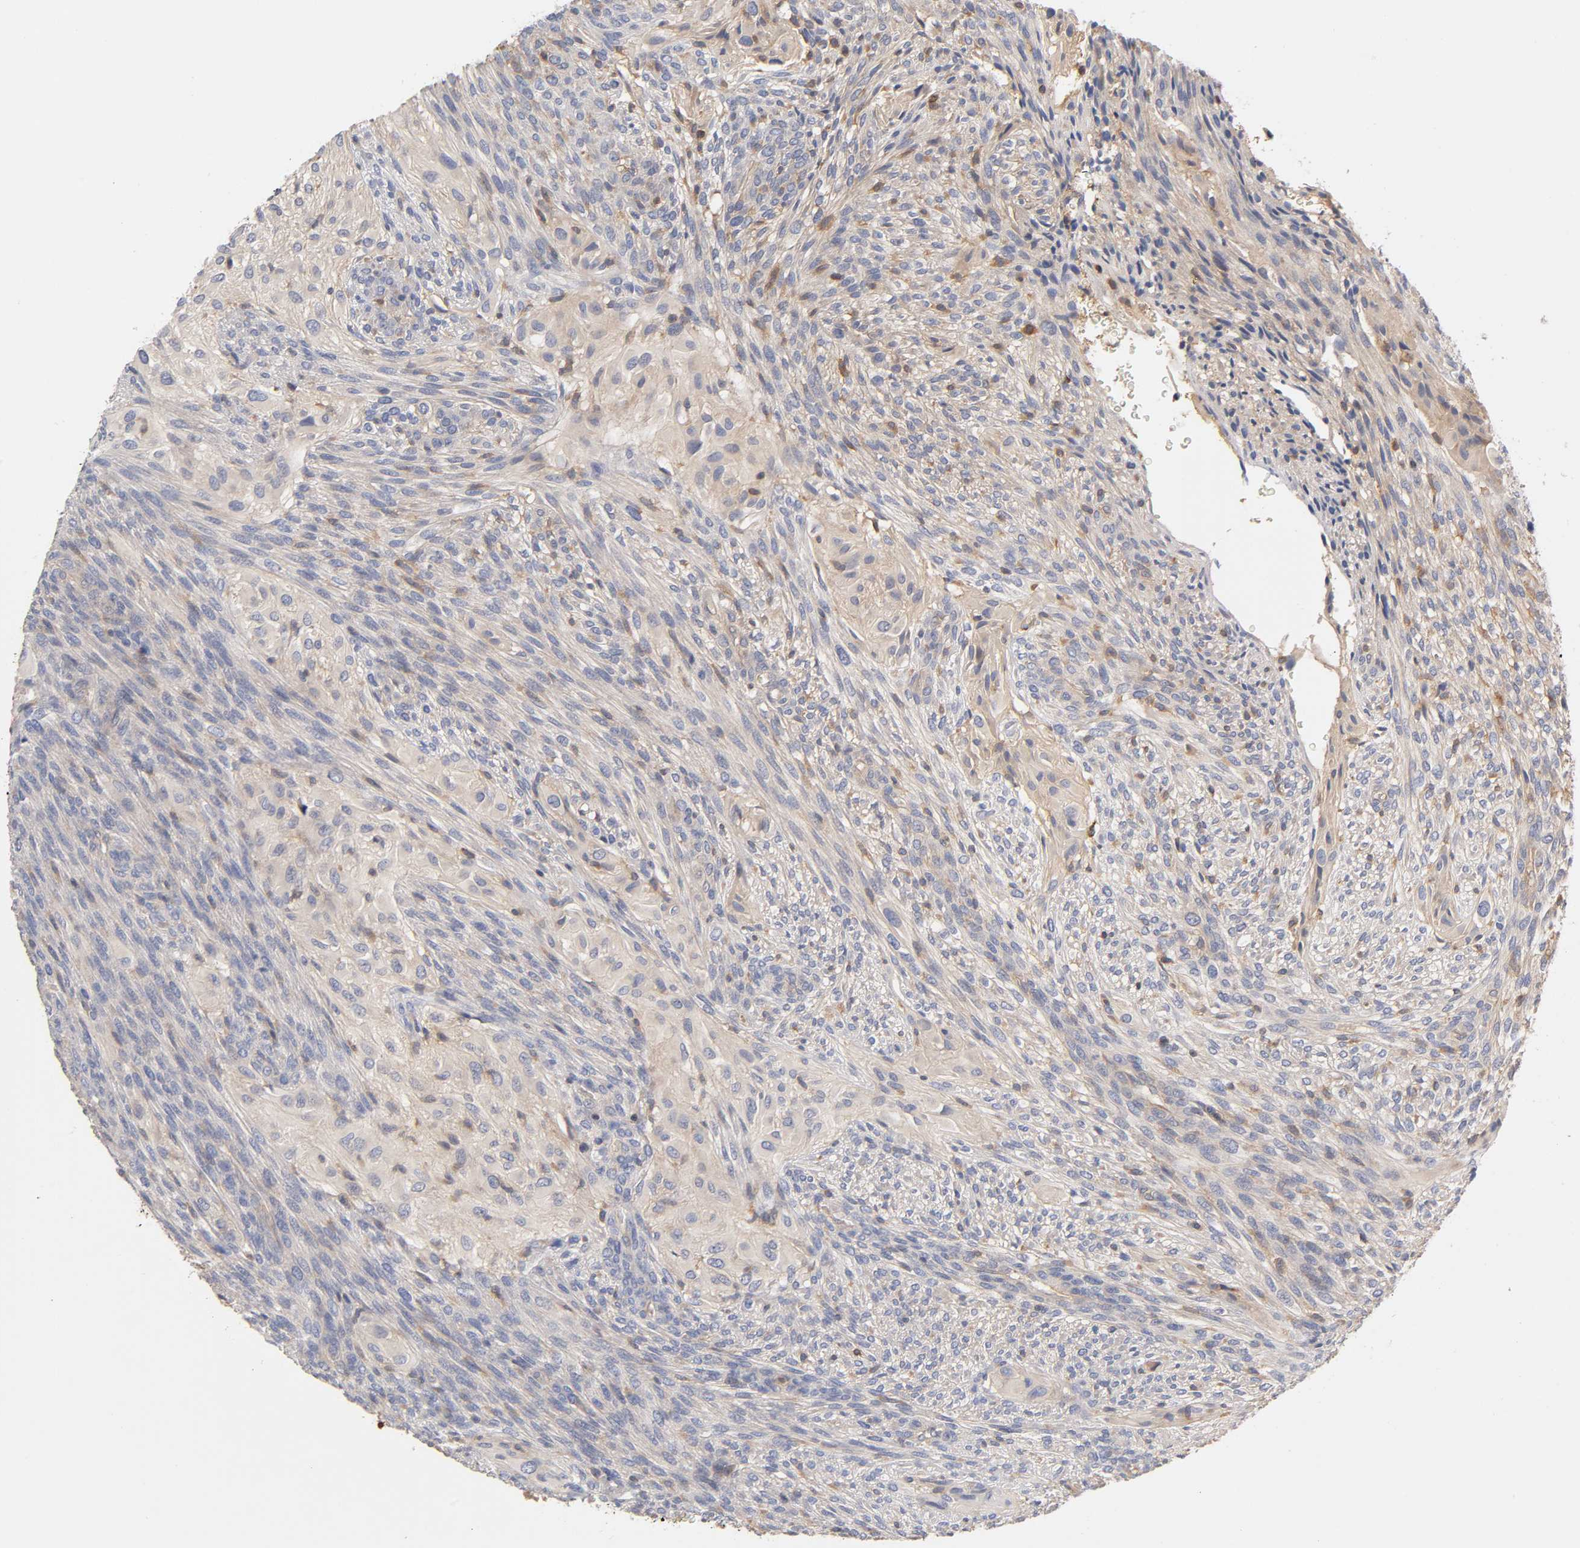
{"staining": {"intensity": "weak", "quantity": "25%-75%", "location": "cytoplasmic/membranous"}, "tissue": "glioma", "cell_type": "Tumor cells", "image_type": "cancer", "snomed": [{"axis": "morphology", "description": "Glioma, malignant, High grade"}, {"axis": "topography", "description": "Cerebral cortex"}], "caption": "Glioma stained with DAB immunohistochemistry exhibits low levels of weak cytoplasmic/membranous staining in approximately 25%-75% of tumor cells. The protein is shown in brown color, while the nuclei are stained blue.", "gene": "RHOA", "patient": {"sex": "female", "age": 55}}